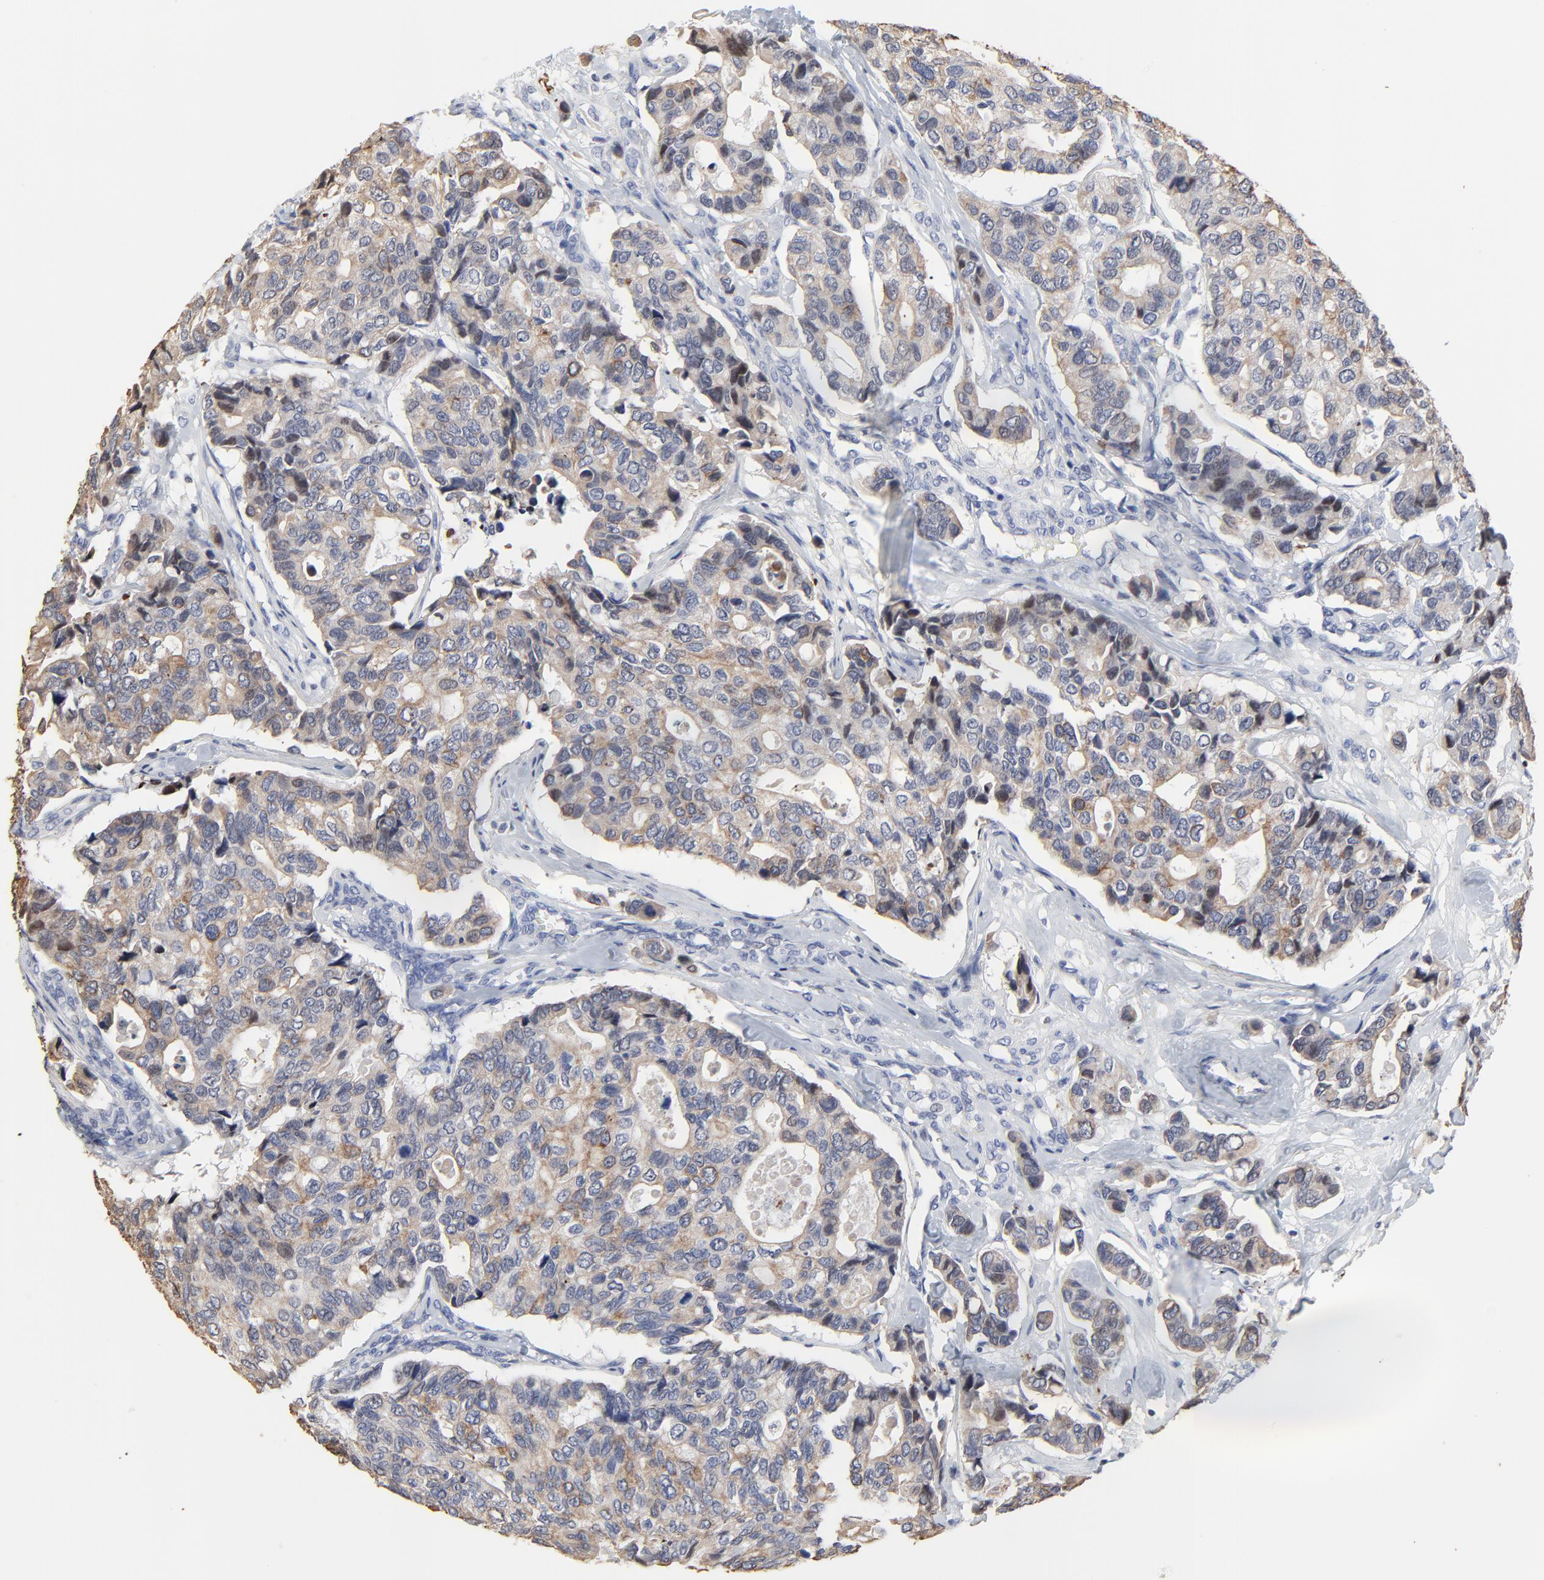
{"staining": {"intensity": "weak", "quantity": ">75%", "location": "cytoplasmic/membranous"}, "tissue": "breast cancer", "cell_type": "Tumor cells", "image_type": "cancer", "snomed": [{"axis": "morphology", "description": "Duct carcinoma"}, {"axis": "topography", "description": "Breast"}], "caption": "A brown stain highlights weak cytoplasmic/membranous expression of a protein in breast cancer tumor cells. Using DAB (3,3'-diaminobenzidine) (brown) and hematoxylin (blue) stains, captured at high magnification using brightfield microscopy.", "gene": "LNX1", "patient": {"sex": "female", "age": 69}}